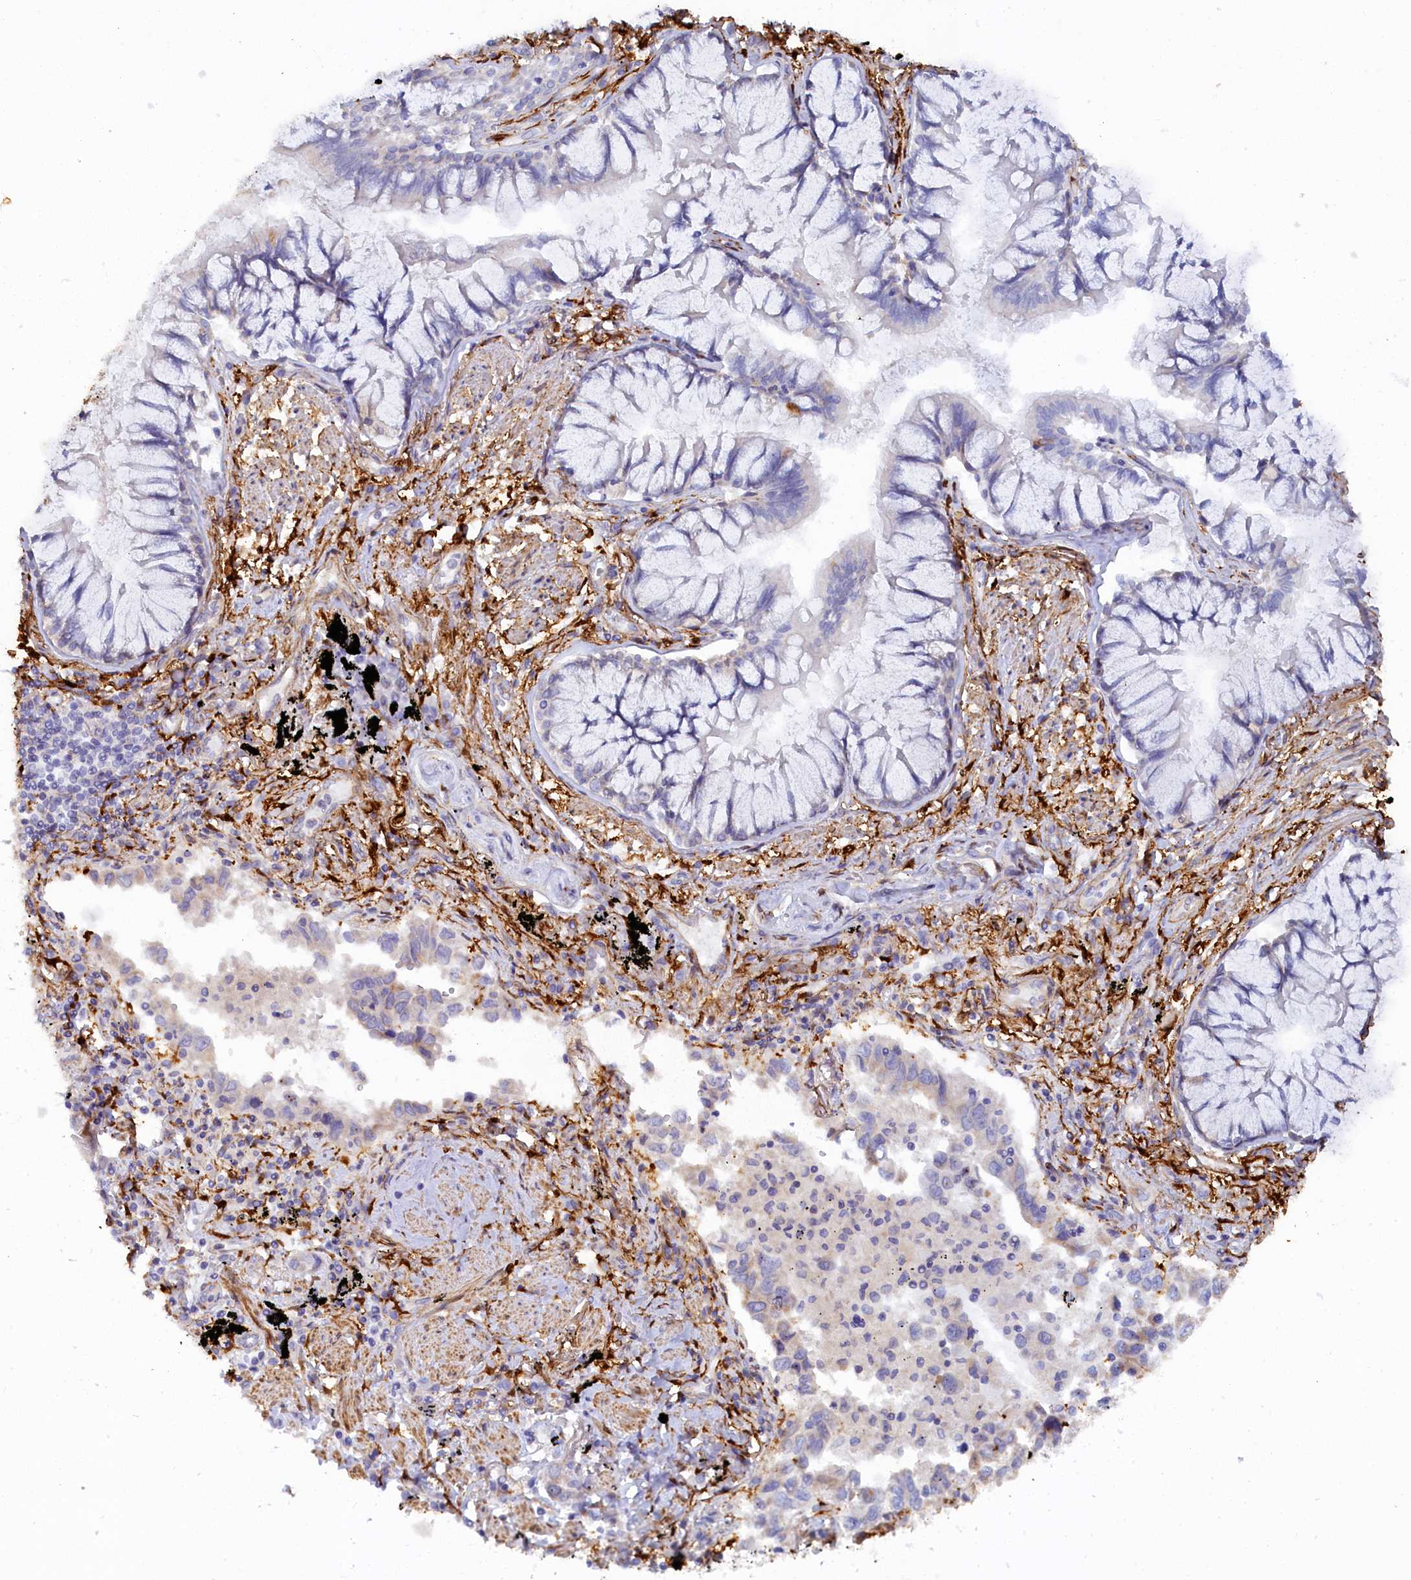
{"staining": {"intensity": "negative", "quantity": "none", "location": "none"}, "tissue": "lung cancer", "cell_type": "Tumor cells", "image_type": "cancer", "snomed": [{"axis": "morphology", "description": "Adenocarcinoma, NOS"}, {"axis": "topography", "description": "Lung"}], "caption": "DAB (3,3'-diaminobenzidine) immunohistochemical staining of human adenocarcinoma (lung) shows no significant positivity in tumor cells.", "gene": "POGLUT3", "patient": {"sex": "male", "age": 67}}